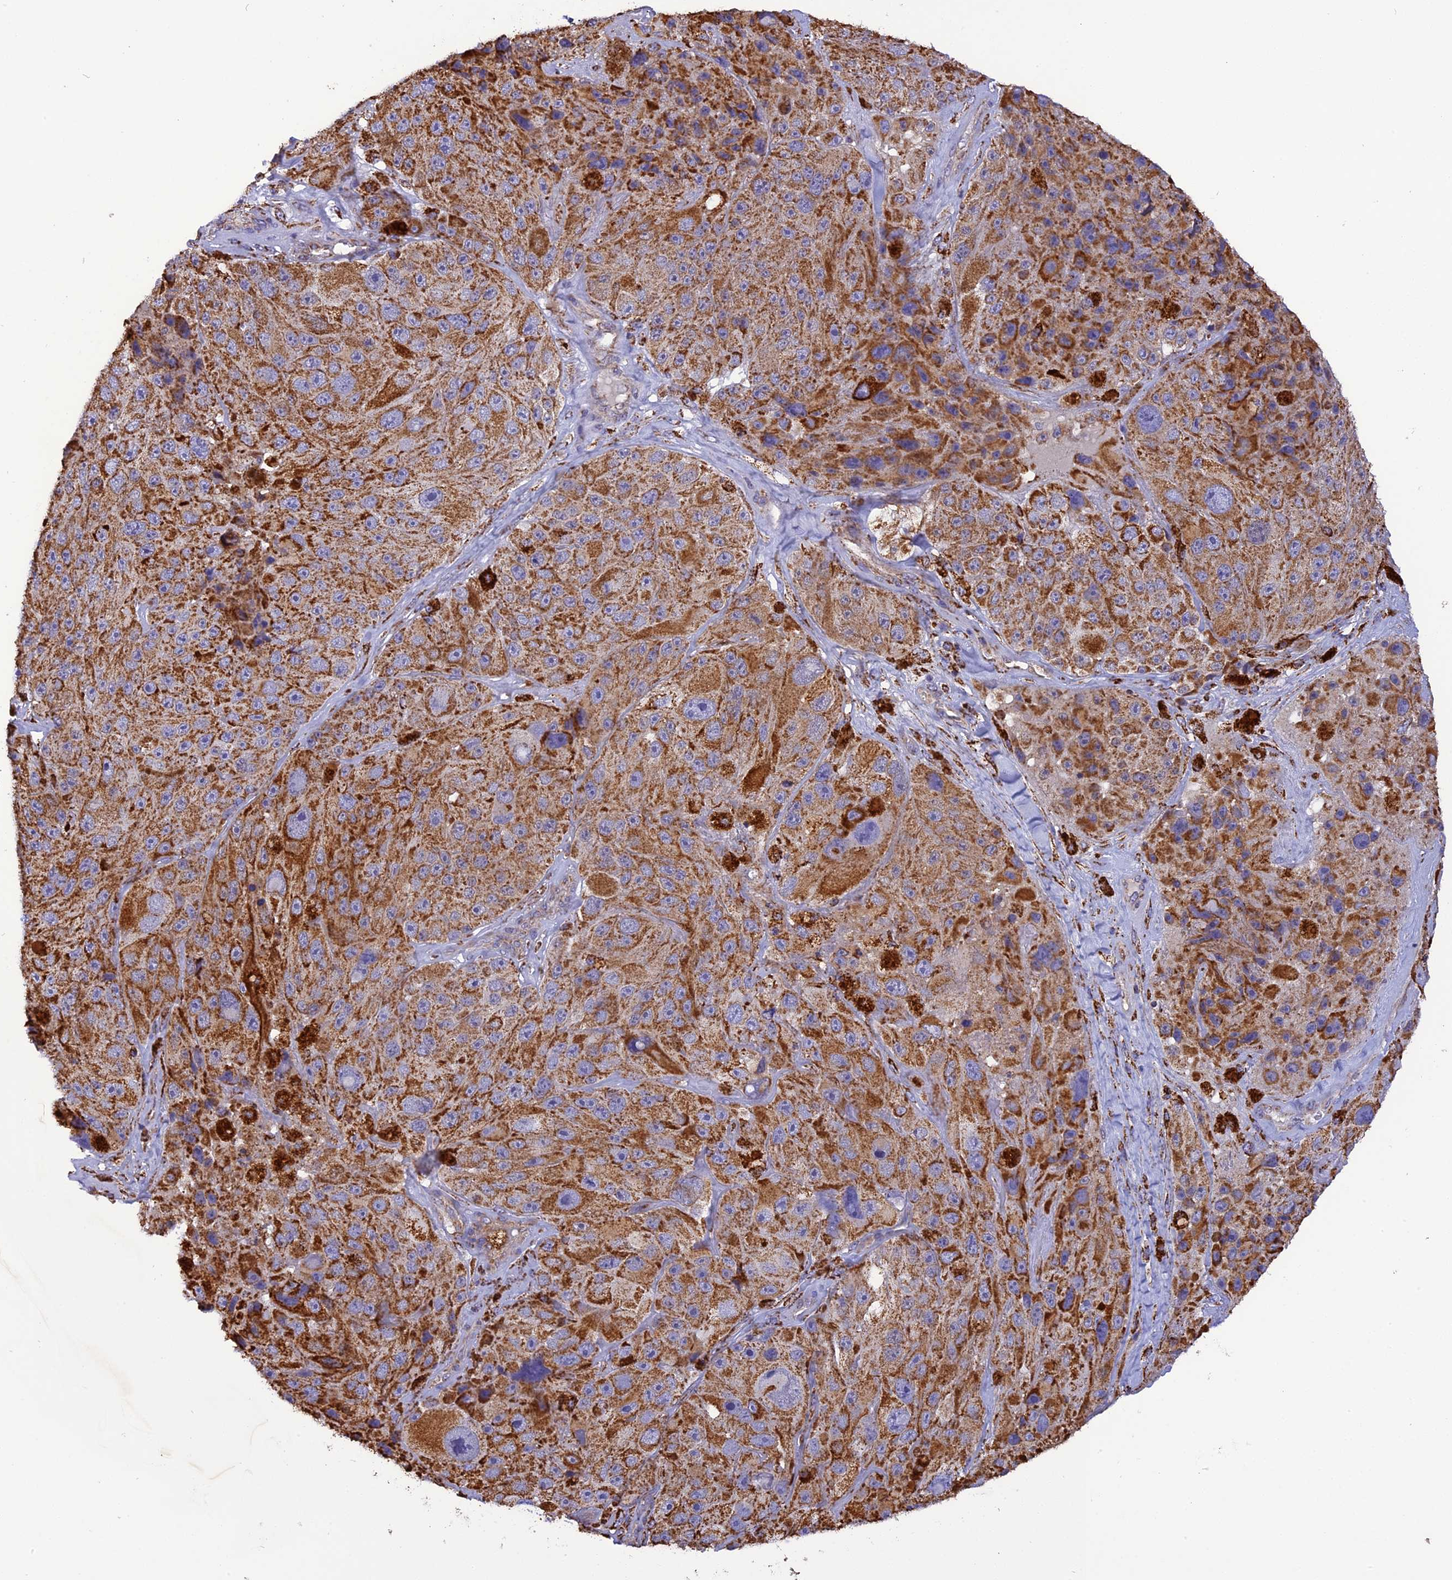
{"staining": {"intensity": "moderate", "quantity": ">75%", "location": "cytoplasmic/membranous"}, "tissue": "melanoma", "cell_type": "Tumor cells", "image_type": "cancer", "snomed": [{"axis": "morphology", "description": "Malignant melanoma, Metastatic site"}, {"axis": "topography", "description": "Lymph node"}], "caption": "Immunohistochemistry (IHC) photomicrograph of human melanoma stained for a protein (brown), which reveals medium levels of moderate cytoplasmic/membranous positivity in about >75% of tumor cells.", "gene": "KCNG1", "patient": {"sex": "male", "age": 62}}